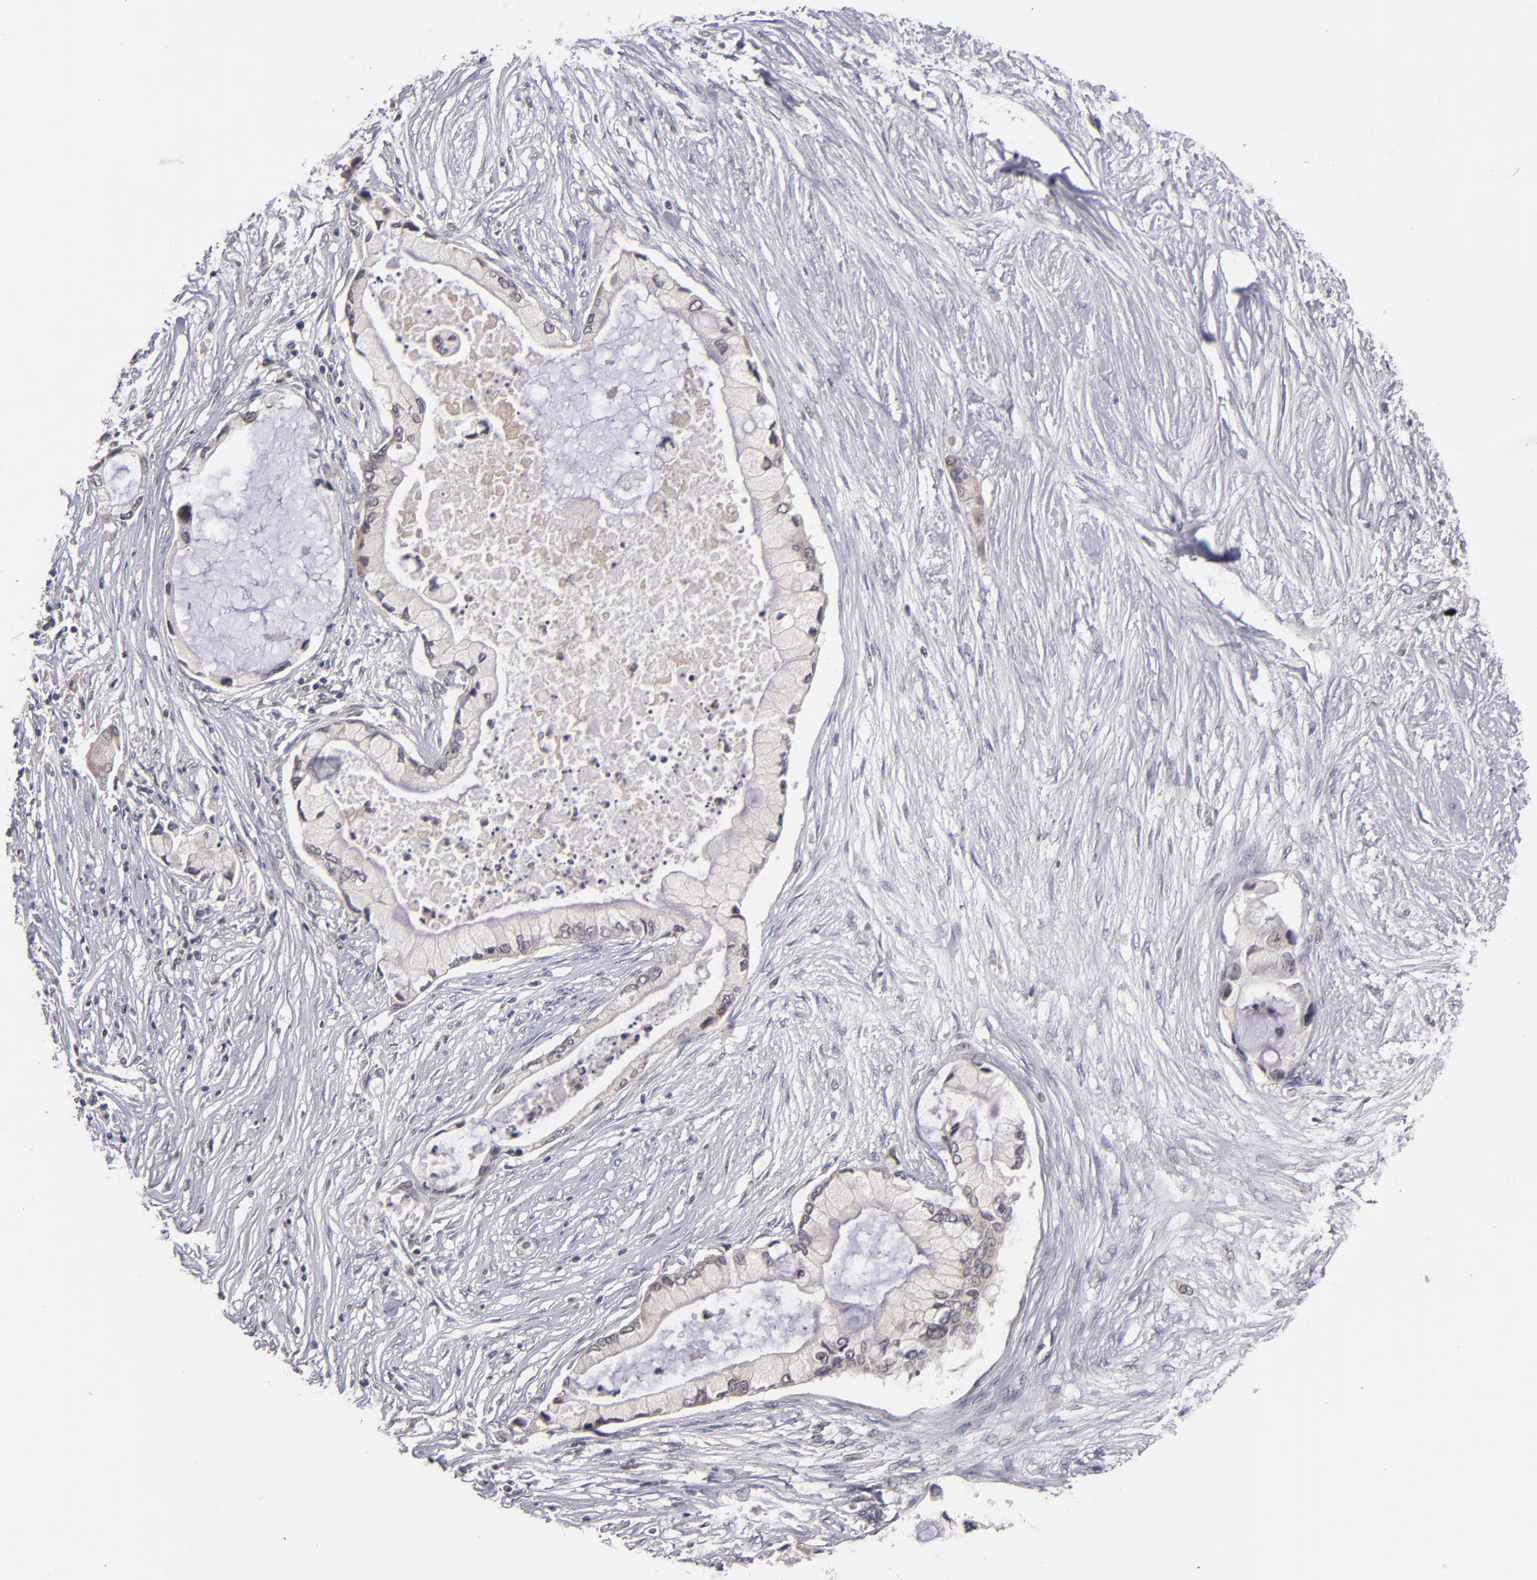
{"staining": {"intensity": "weak", "quantity": "<25%", "location": "nuclear"}, "tissue": "pancreatic cancer", "cell_type": "Tumor cells", "image_type": "cancer", "snomed": [{"axis": "morphology", "description": "Adenocarcinoma, NOS"}, {"axis": "topography", "description": "Pancreas"}], "caption": "Immunohistochemical staining of human pancreatic cancer (adenocarcinoma) displays no significant positivity in tumor cells.", "gene": "CDC7", "patient": {"sex": "female", "age": 59}}